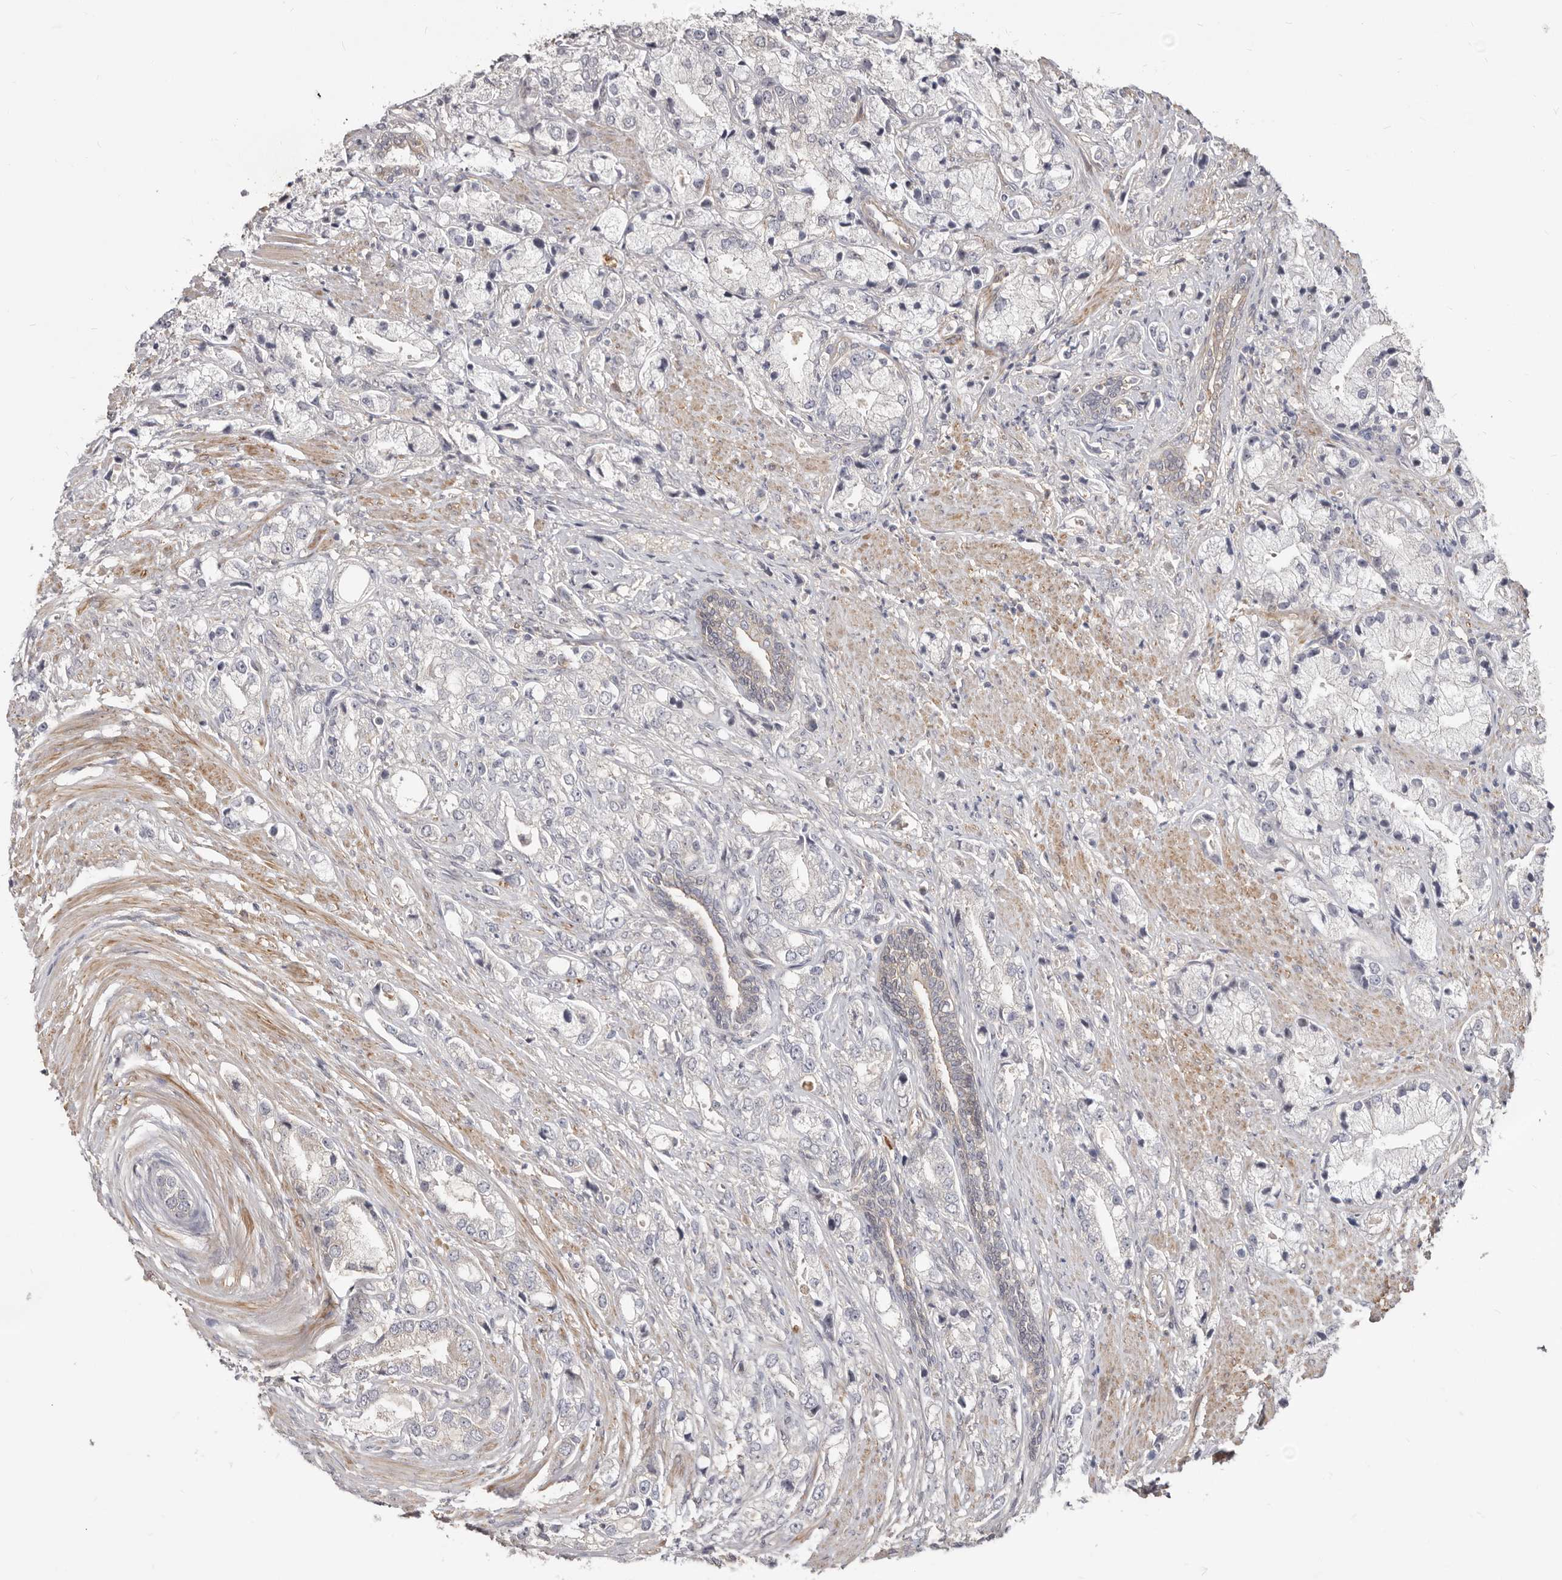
{"staining": {"intensity": "negative", "quantity": "none", "location": "none"}, "tissue": "prostate cancer", "cell_type": "Tumor cells", "image_type": "cancer", "snomed": [{"axis": "morphology", "description": "Adenocarcinoma, High grade"}, {"axis": "topography", "description": "Prostate"}], "caption": "Tumor cells are negative for protein expression in human prostate adenocarcinoma (high-grade).", "gene": "GPATCH4", "patient": {"sex": "male", "age": 50}}